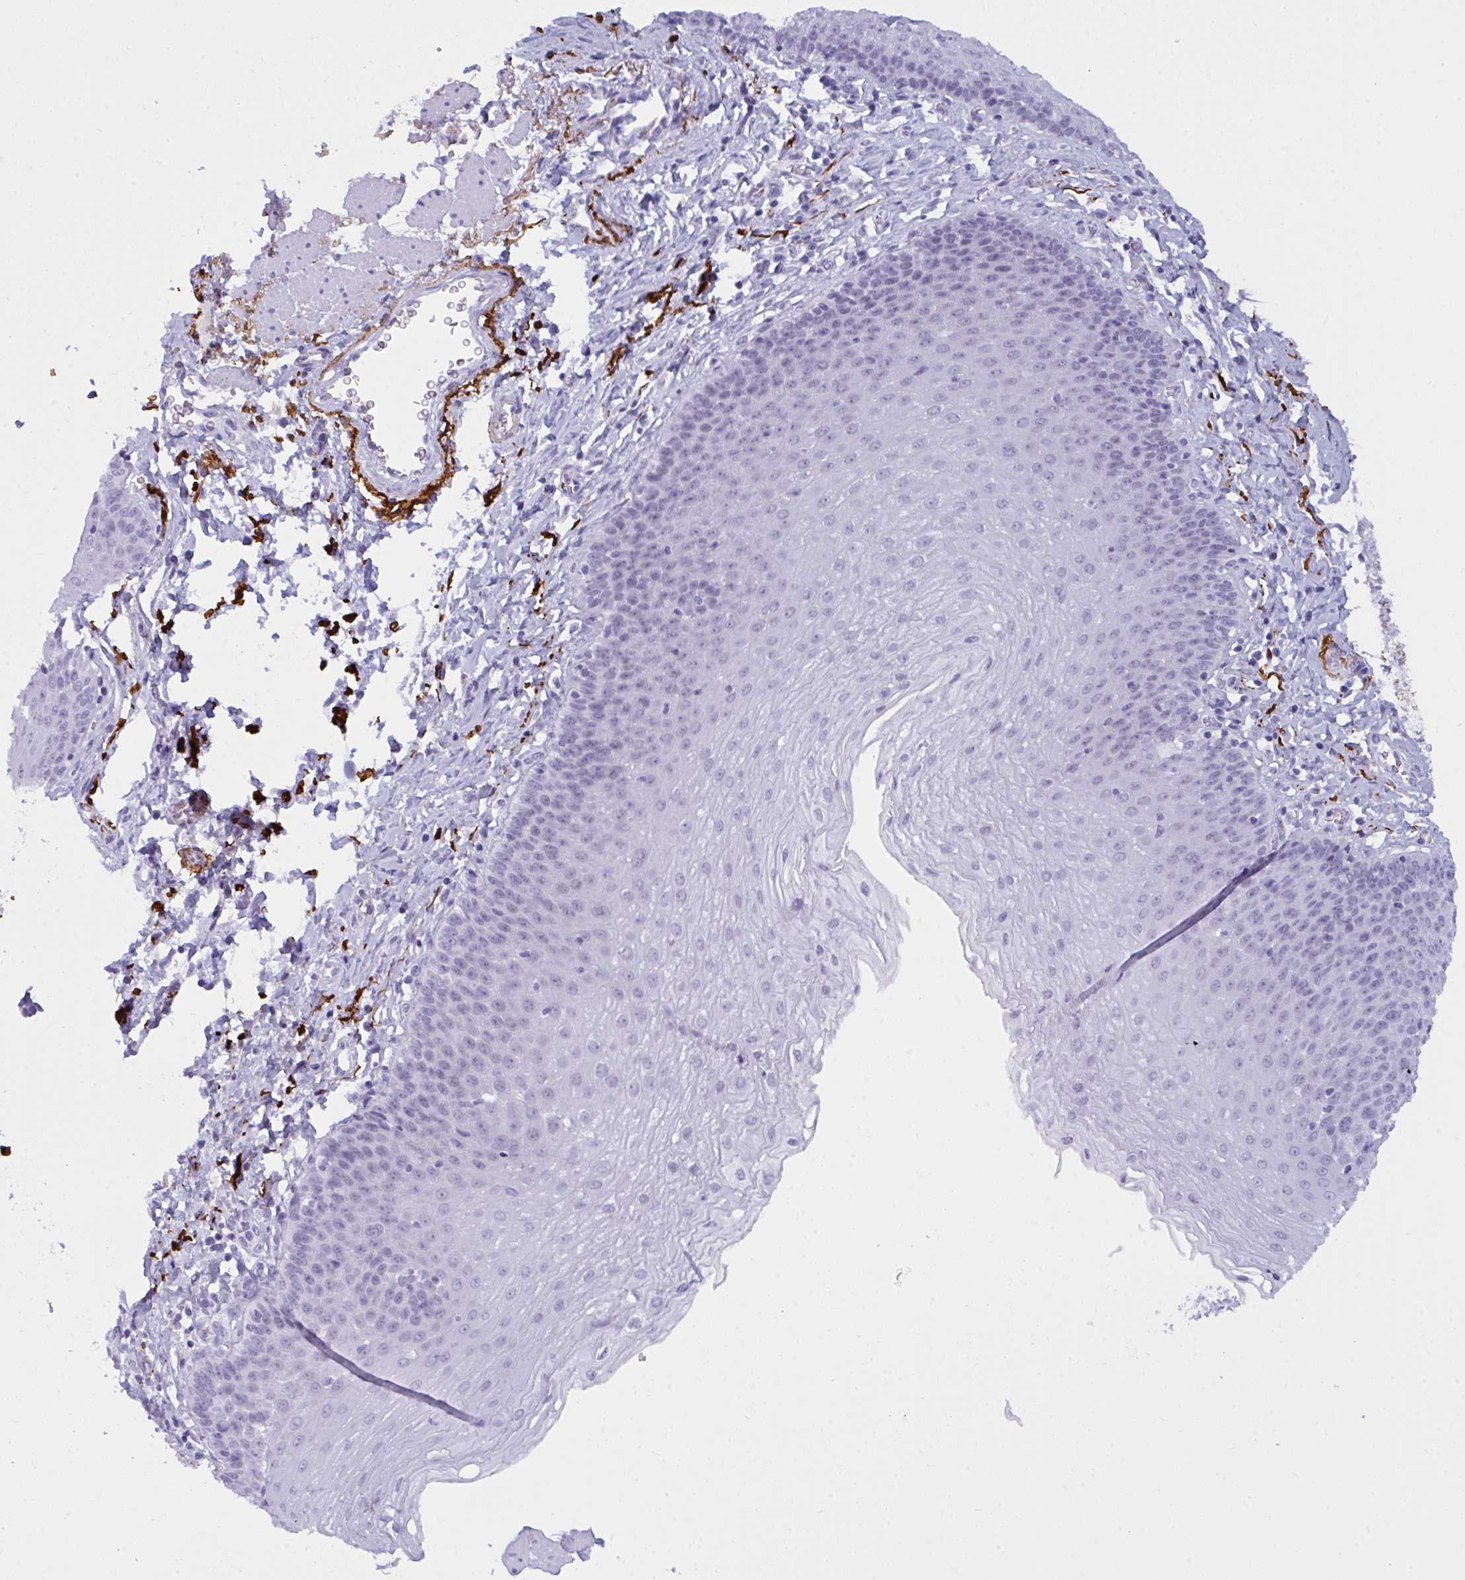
{"staining": {"intensity": "negative", "quantity": "none", "location": "none"}, "tissue": "esophagus", "cell_type": "Squamous epithelial cells", "image_type": "normal", "snomed": [{"axis": "morphology", "description": "Normal tissue, NOS"}, {"axis": "topography", "description": "Esophagus"}], "caption": "Immunohistochemistry of unremarkable human esophagus demonstrates no positivity in squamous epithelial cells. The staining was performed using DAB (3,3'-diaminobenzidine) to visualize the protein expression in brown, while the nuclei were stained in blue with hematoxylin (Magnification: 20x).", "gene": "ELN", "patient": {"sex": "female", "age": 81}}